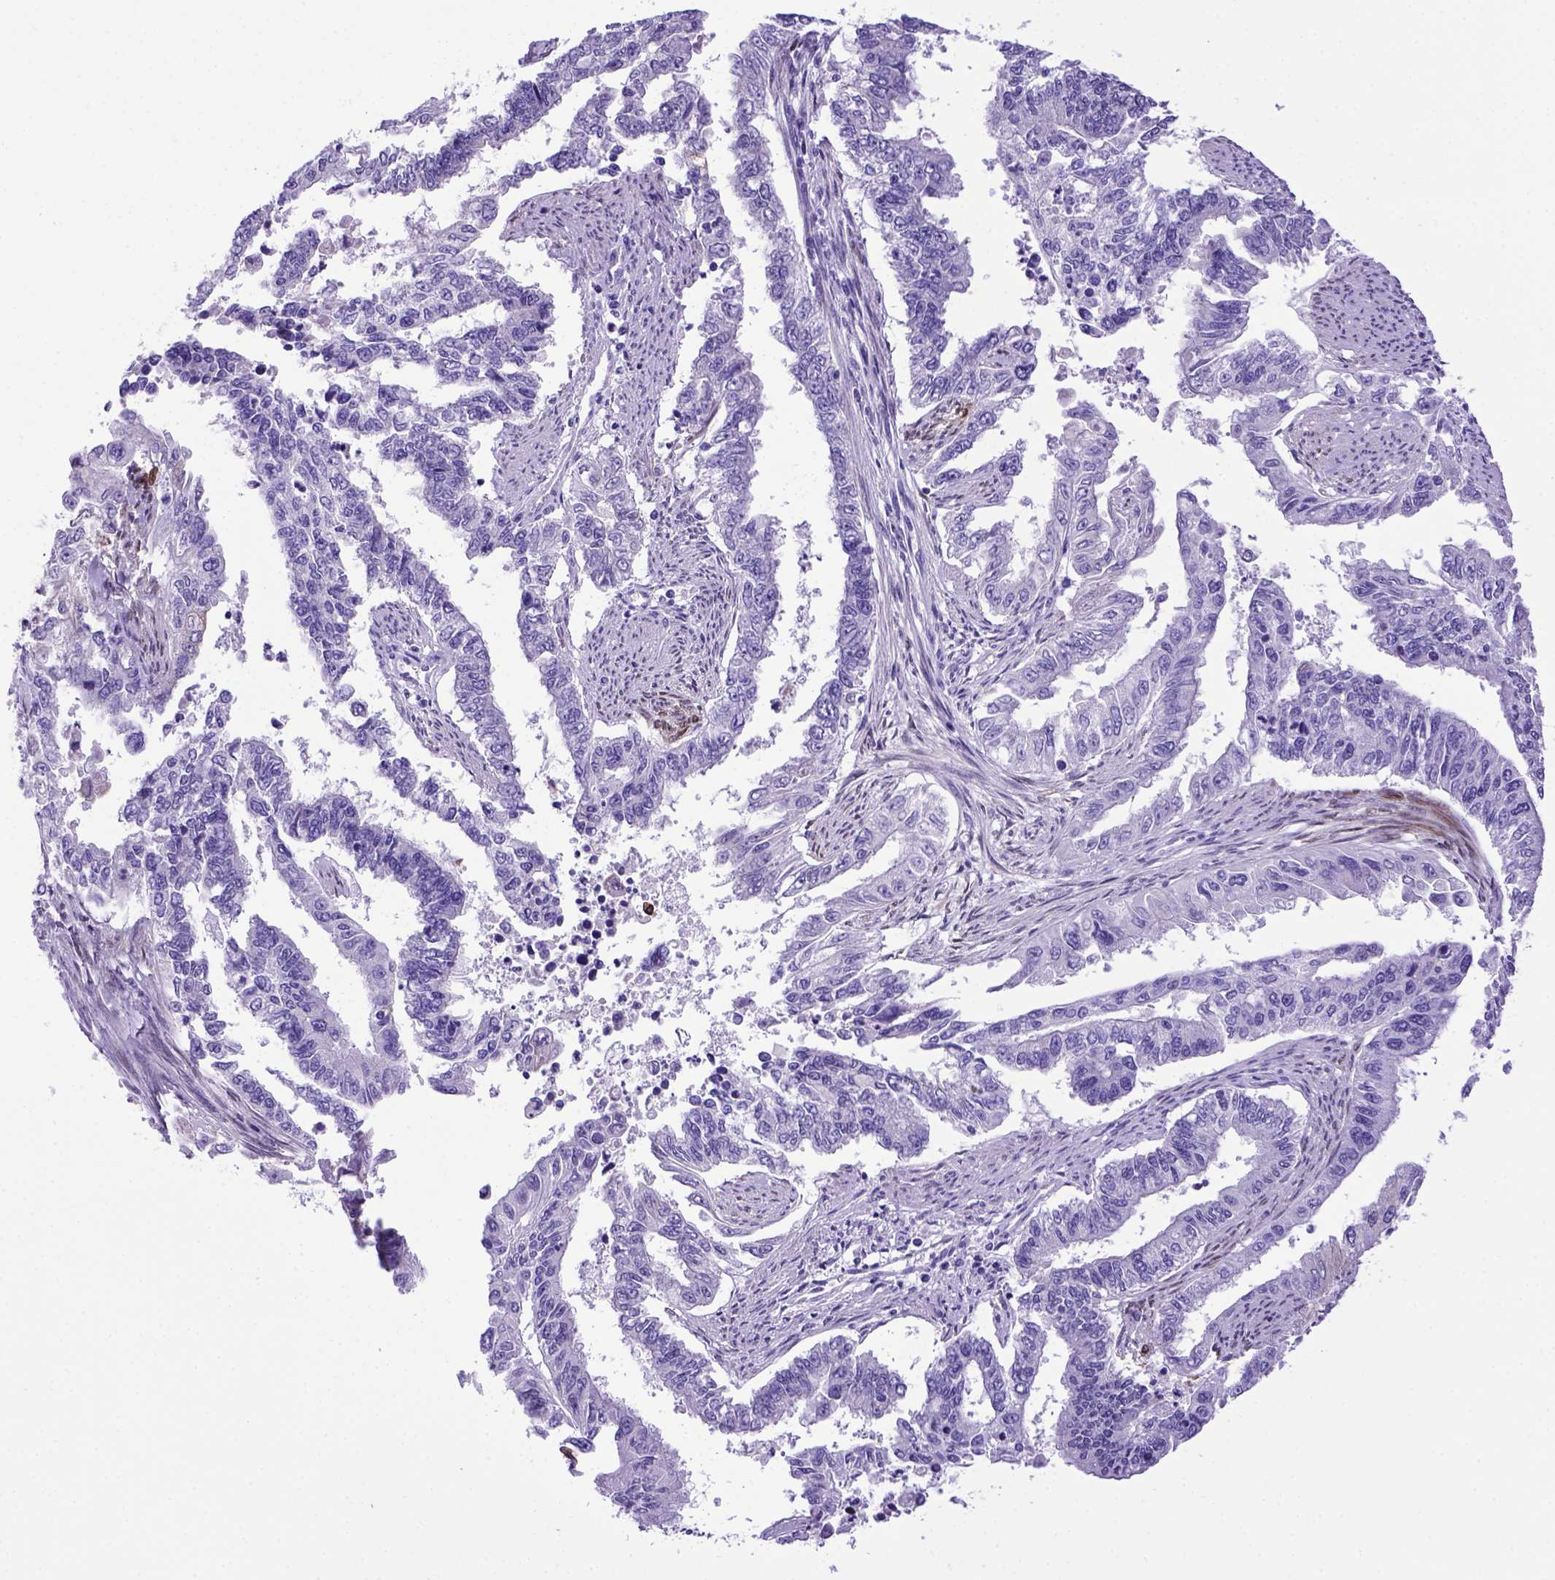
{"staining": {"intensity": "negative", "quantity": "none", "location": "none"}, "tissue": "endometrial cancer", "cell_type": "Tumor cells", "image_type": "cancer", "snomed": [{"axis": "morphology", "description": "Adenocarcinoma, NOS"}, {"axis": "topography", "description": "Uterus"}], "caption": "This is an immunohistochemistry micrograph of human endometrial cancer. There is no expression in tumor cells.", "gene": "PTGES", "patient": {"sex": "female", "age": 59}}